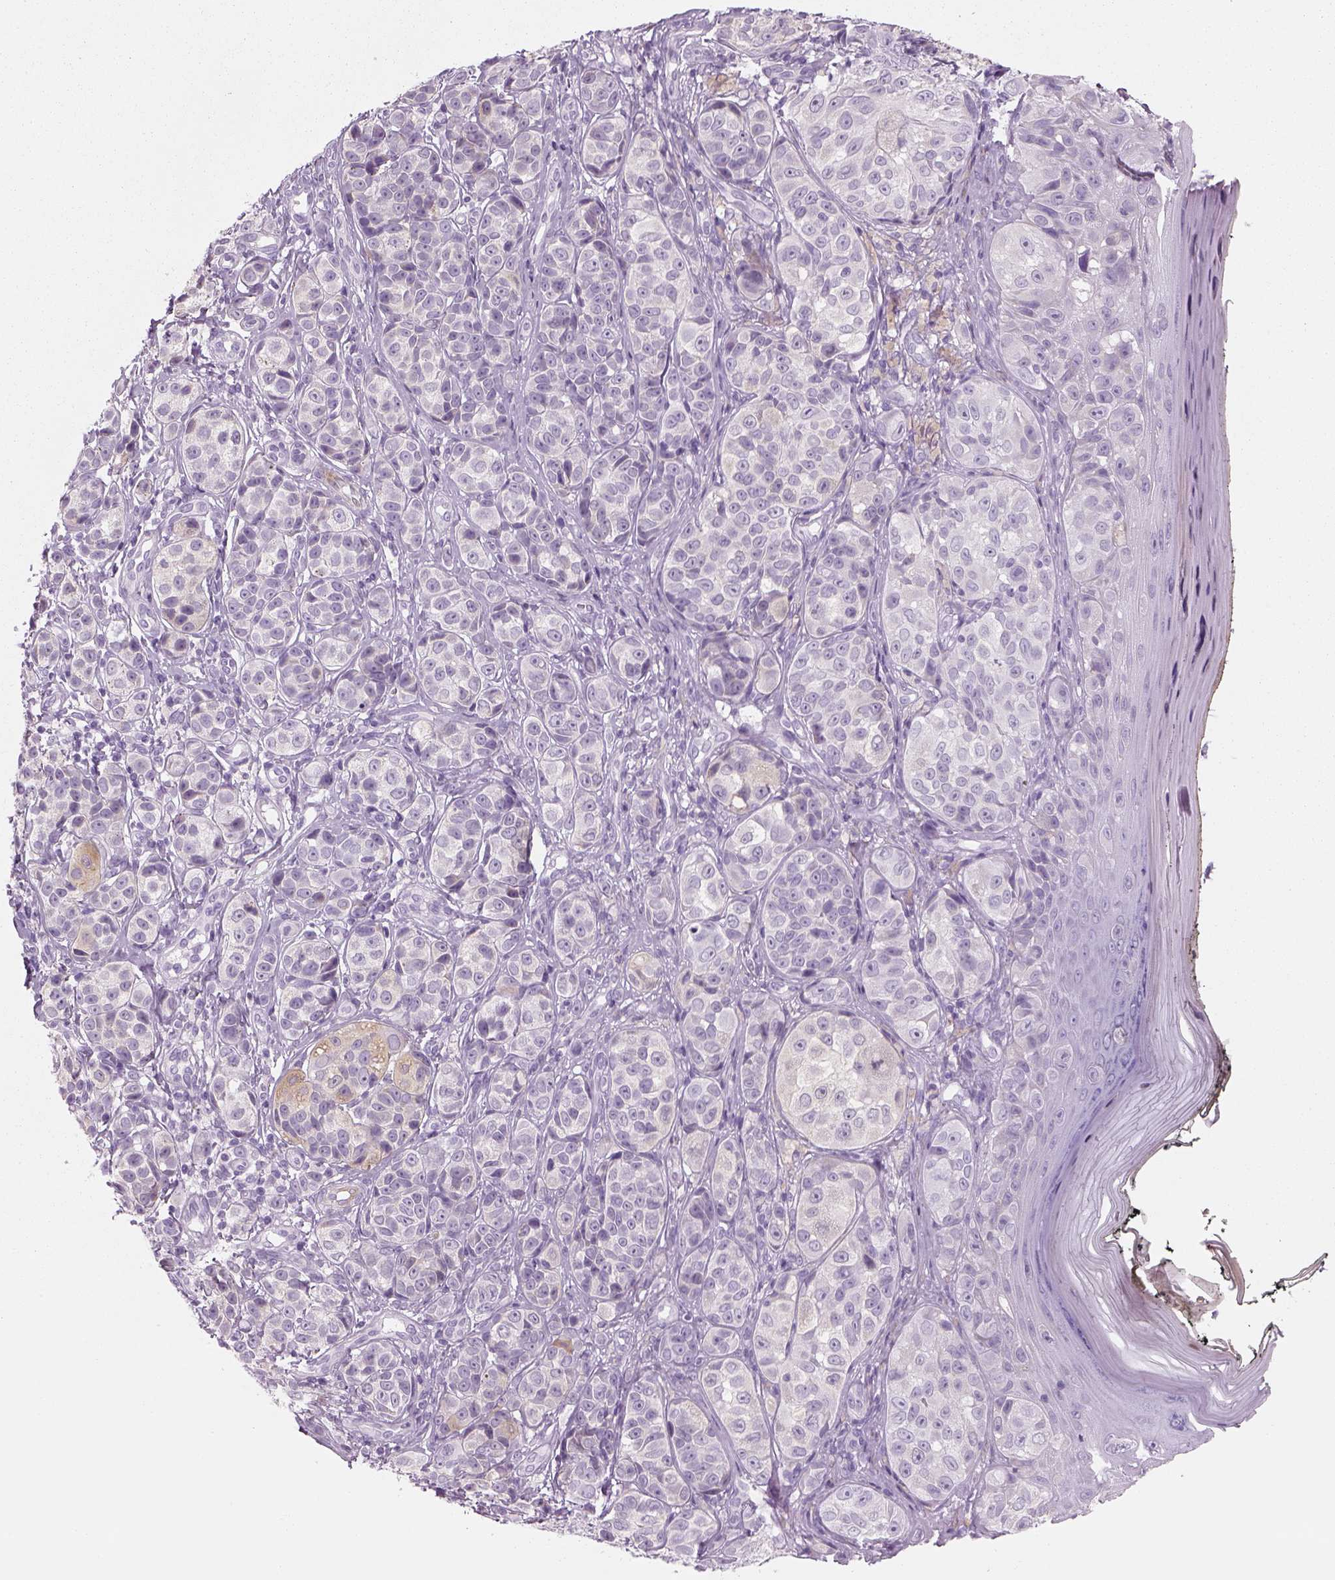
{"staining": {"intensity": "negative", "quantity": "none", "location": "none"}, "tissue": "melanoma", "cell_type": "Tumor cells", "image_type": "cancer", "snomed": [{"axis": "morphology", "description": "Malignant melanoma, NOS"}, {"axis": "topography", "description": "Skin"}], "caption": "Immunohistochemistry (IHC) photomicrograph of melanoma stained for a protein (brown), which shows no staining in tumor cells.", "gene": "KCNMB4", "patient": {"sex": "male", "age": 48}}